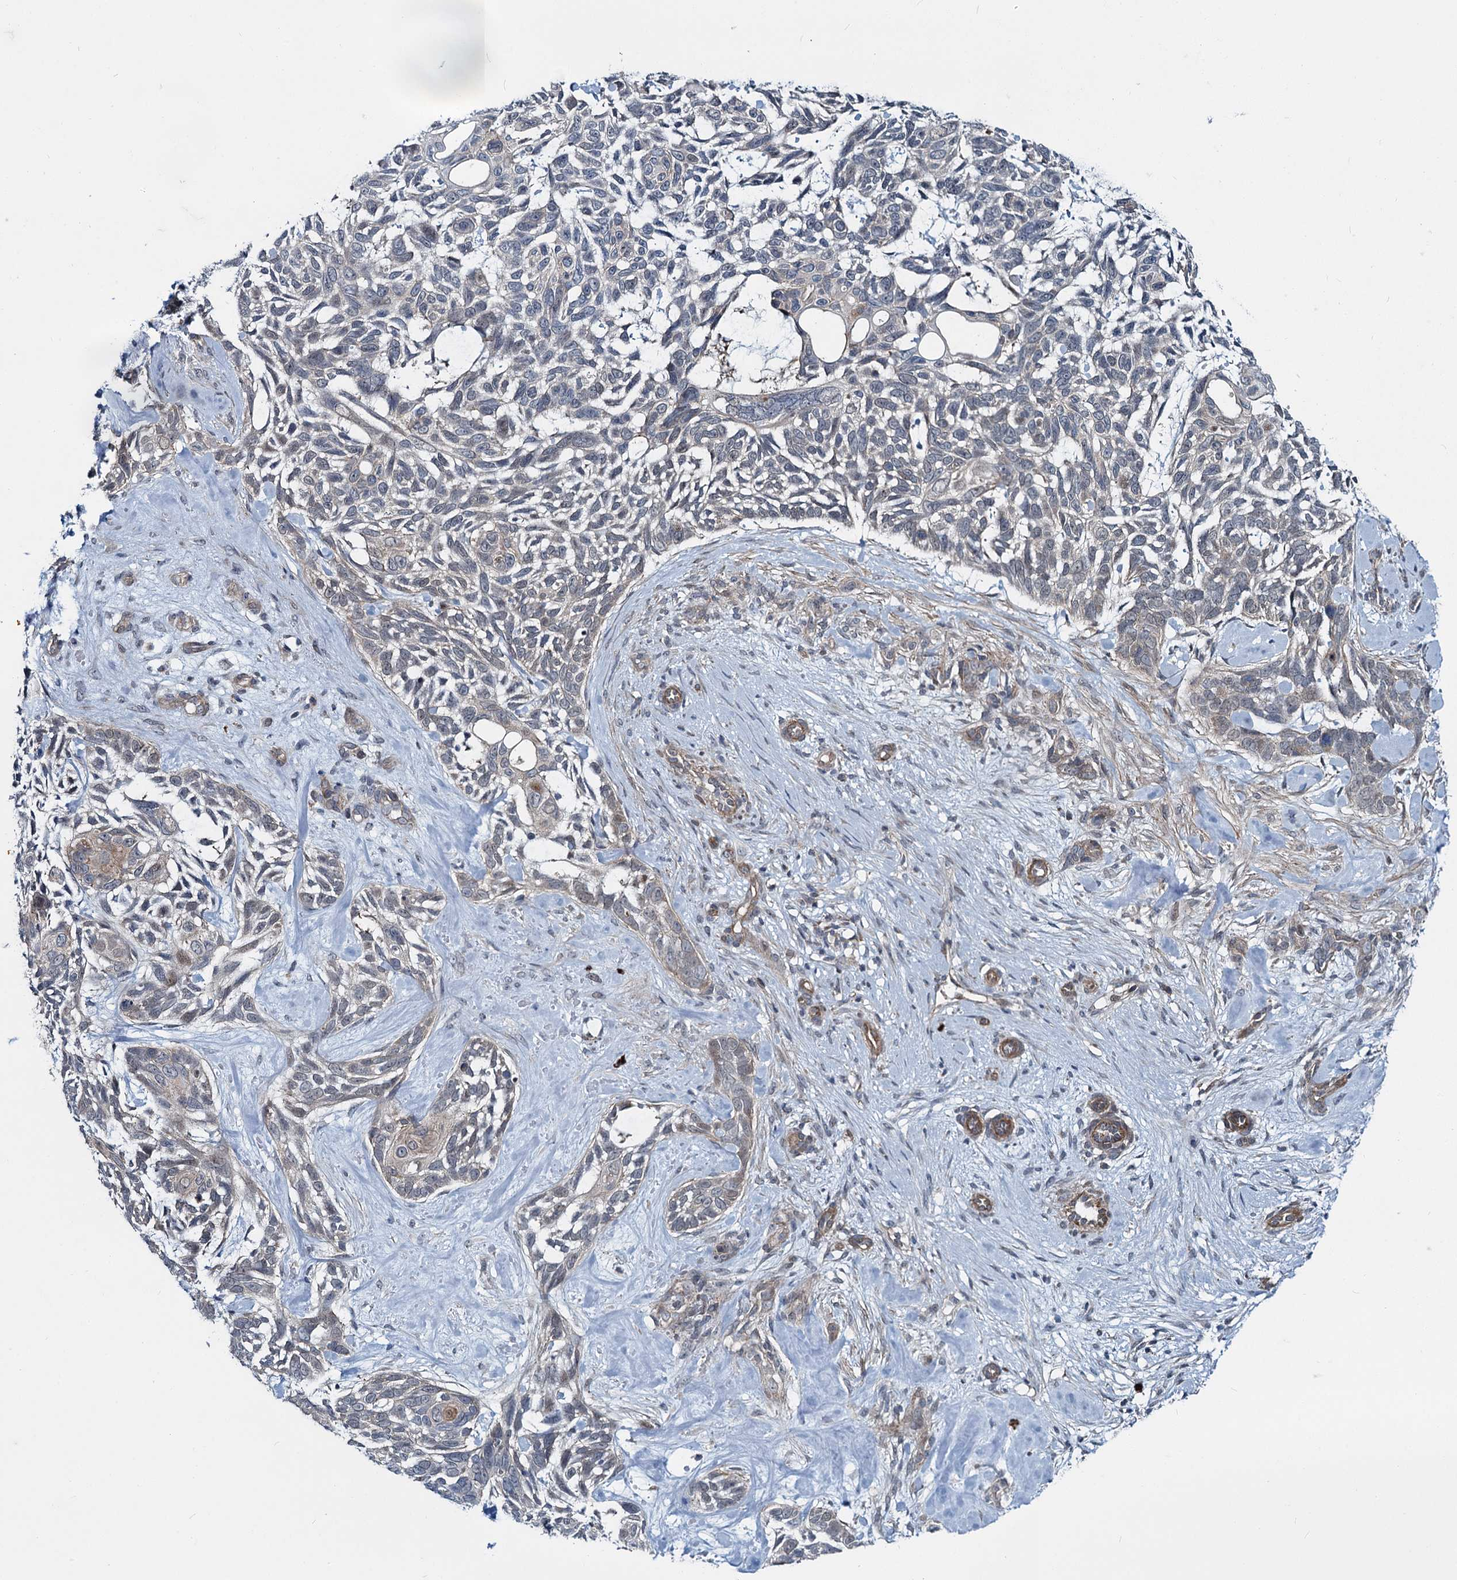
{"staining": {"intensity": "weak", "quantity": "<25%", "location": "cytoplasmic/membranous"}, "tissue": "skin cancer", "cell_type": "Tumor cells", "image_type": "cancer", "snomed": [{"axis": "morphology", "description": "Basal cell carcinoma"}, {"axis": "topography", "description": "Skin"}], "caption": "Immunohistochemistry of human skin cancer (basal cell carcinoma) reveals no expression in tumor cells.", "gene": "ADCY2", "patient": {"sex": "male", "age": 88}}